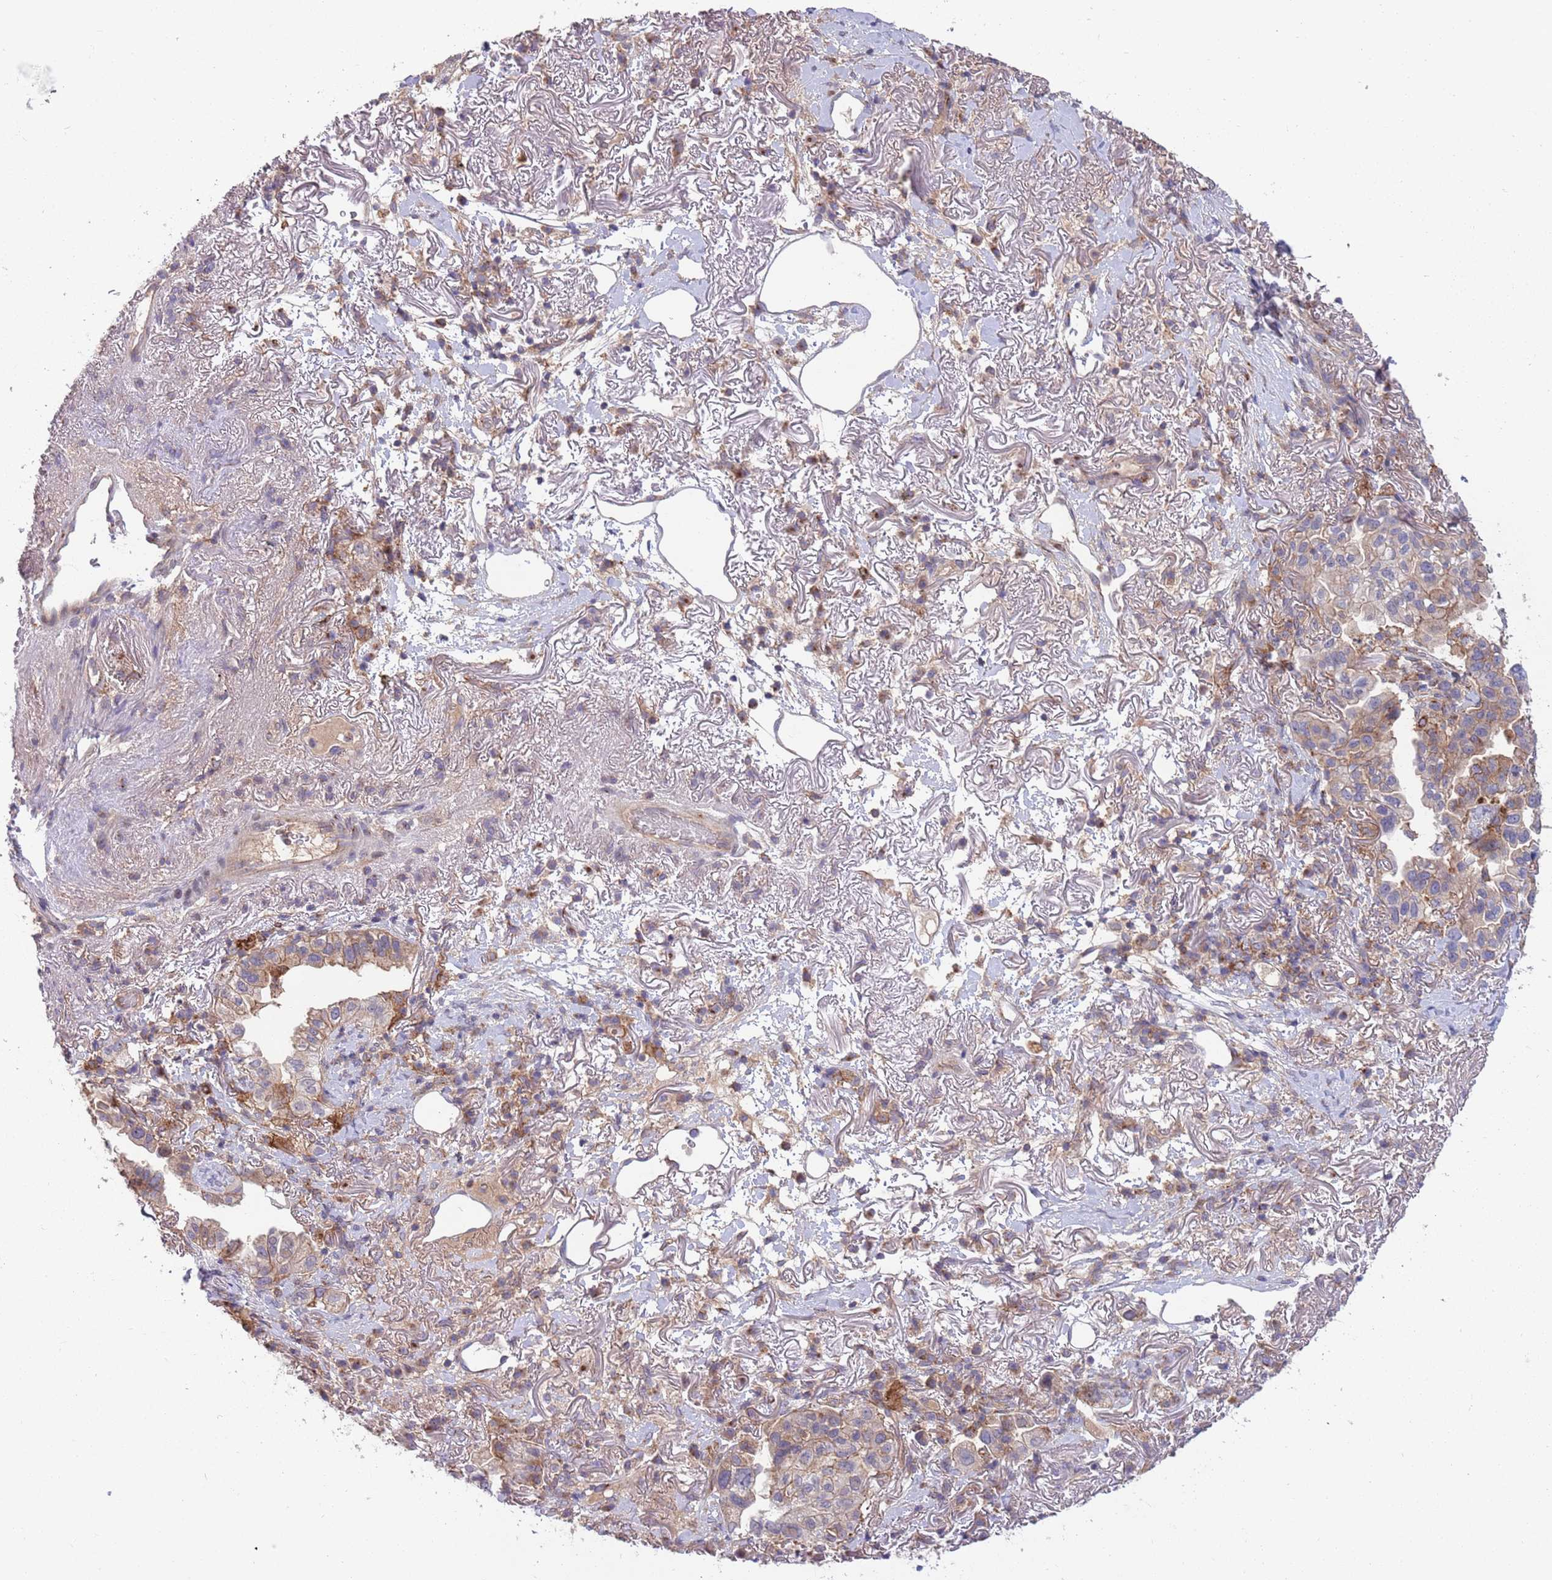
{"staining": {"intensity": "weak", "quantity": "<25%", "location": "cytoplasmic/membranous"}, "tissue": "lung cancer", "cell_type": "Tumor cells", "image_type": "cancer", "snomed": [{"axis": "morphology", "description": "Adenocarcinoma, NOS"}, {"axis": "topography", "description": "Lung"}], "caption": "IHC image of human adenocarcinoma (lung) stained for a protein (brown), which displays no expression in tumor cells. The staining was performed using DAB (3,3'-diaminobenzidine) to visualize the protein expression in brown, while the nuclei were stained in blue with hematoxylin (Magnification: 20x).", "gene": "BTBD7", "patient": {"sex": "female", "age": 69}}